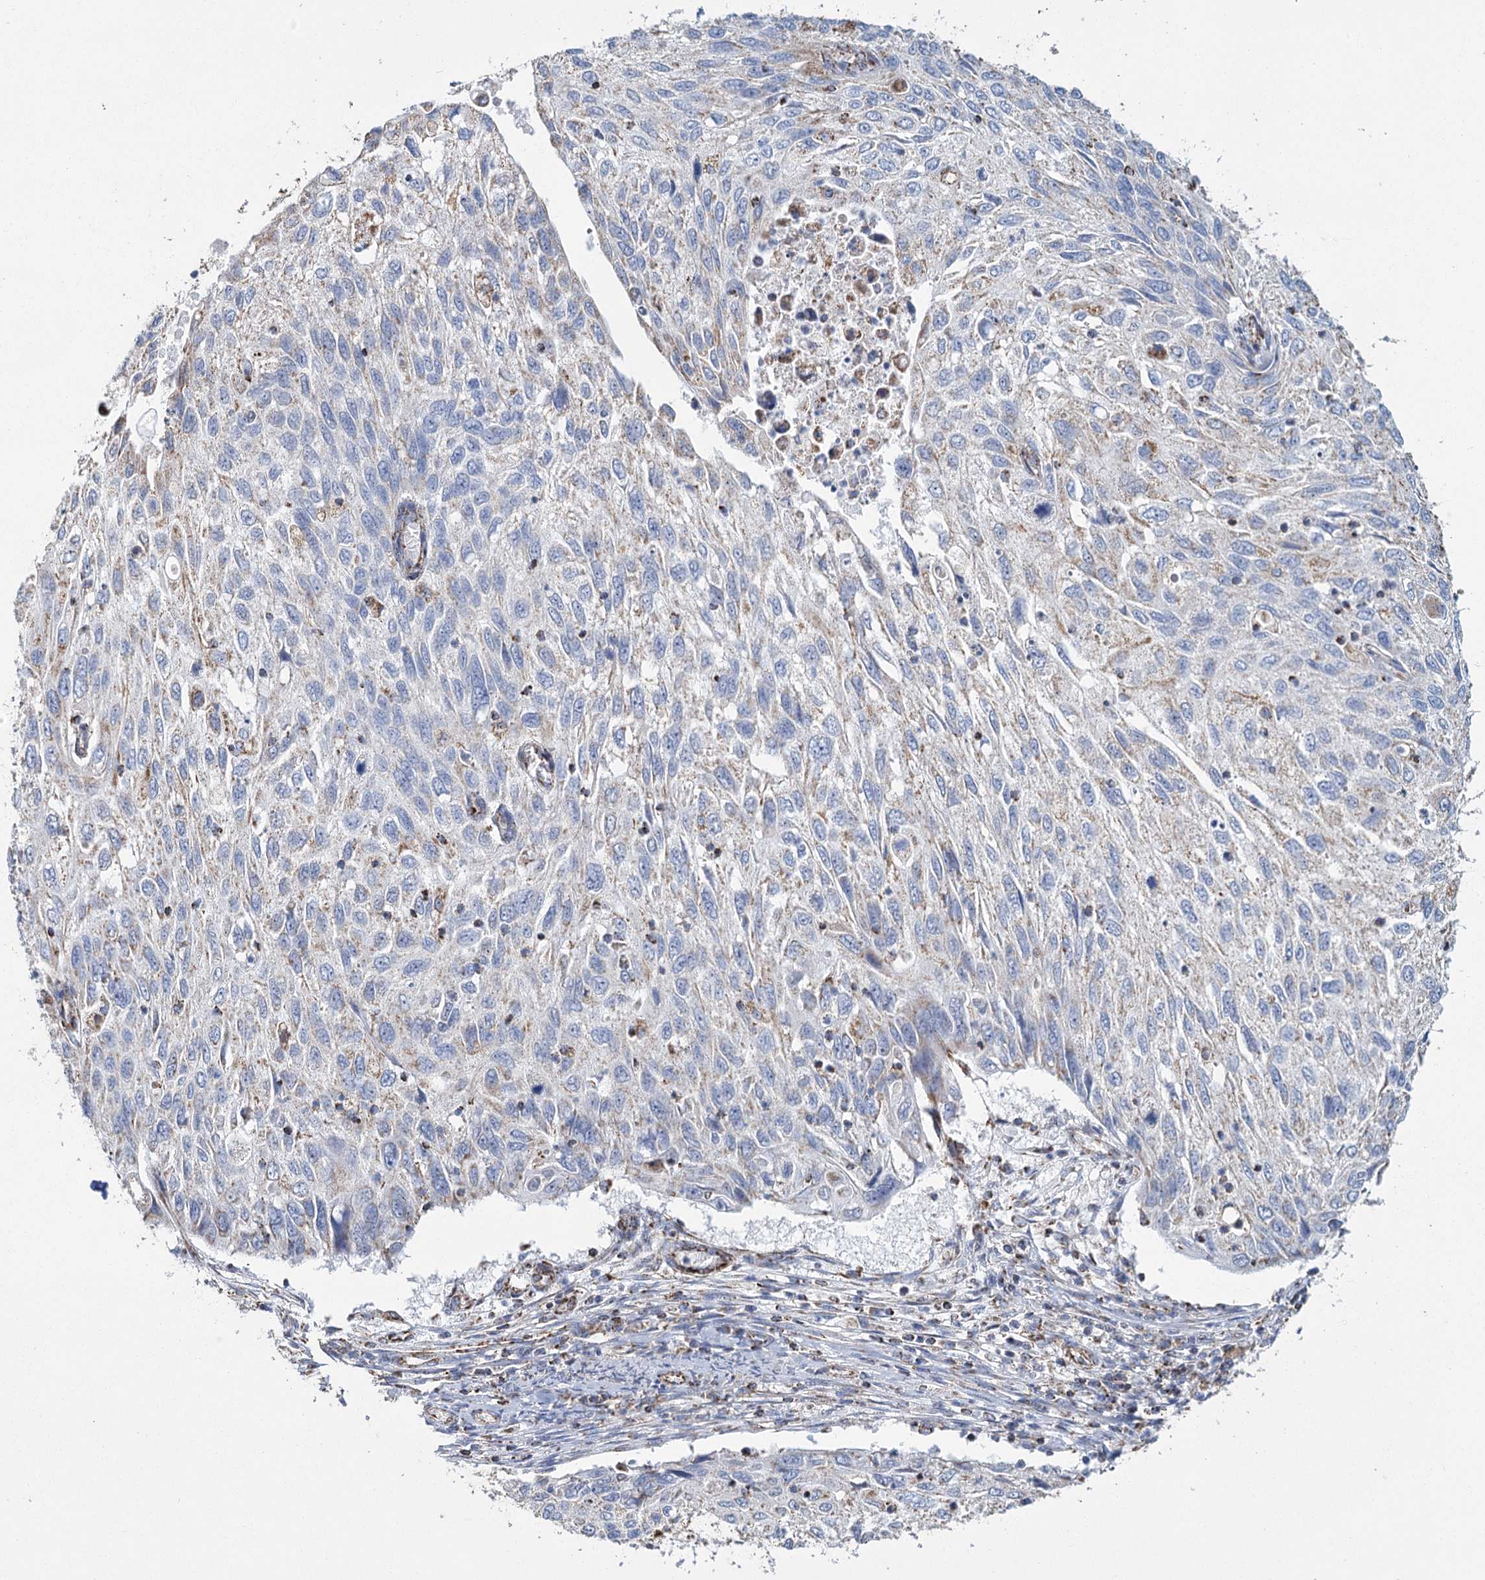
{"staining": {"intensity": "negative", "quantity": "none", "location": "none"}, "tissue": "cervical cancer", "cell_type": "Tumor cells", "image_type": "cancer", "snomed": [{"axis": "morphology", "description": "Squamous cell carcinoma, NOS"}, {"axis": "topography", "description": "Cervix"}], "caption": "Immunohistochemistry (IHC) of human cervical cancer (squamous cell carcinoma) demonstrates no expression in tumor cells.", "gene": "MRPL44", "patient": {"sex": "female", "age": 70}}